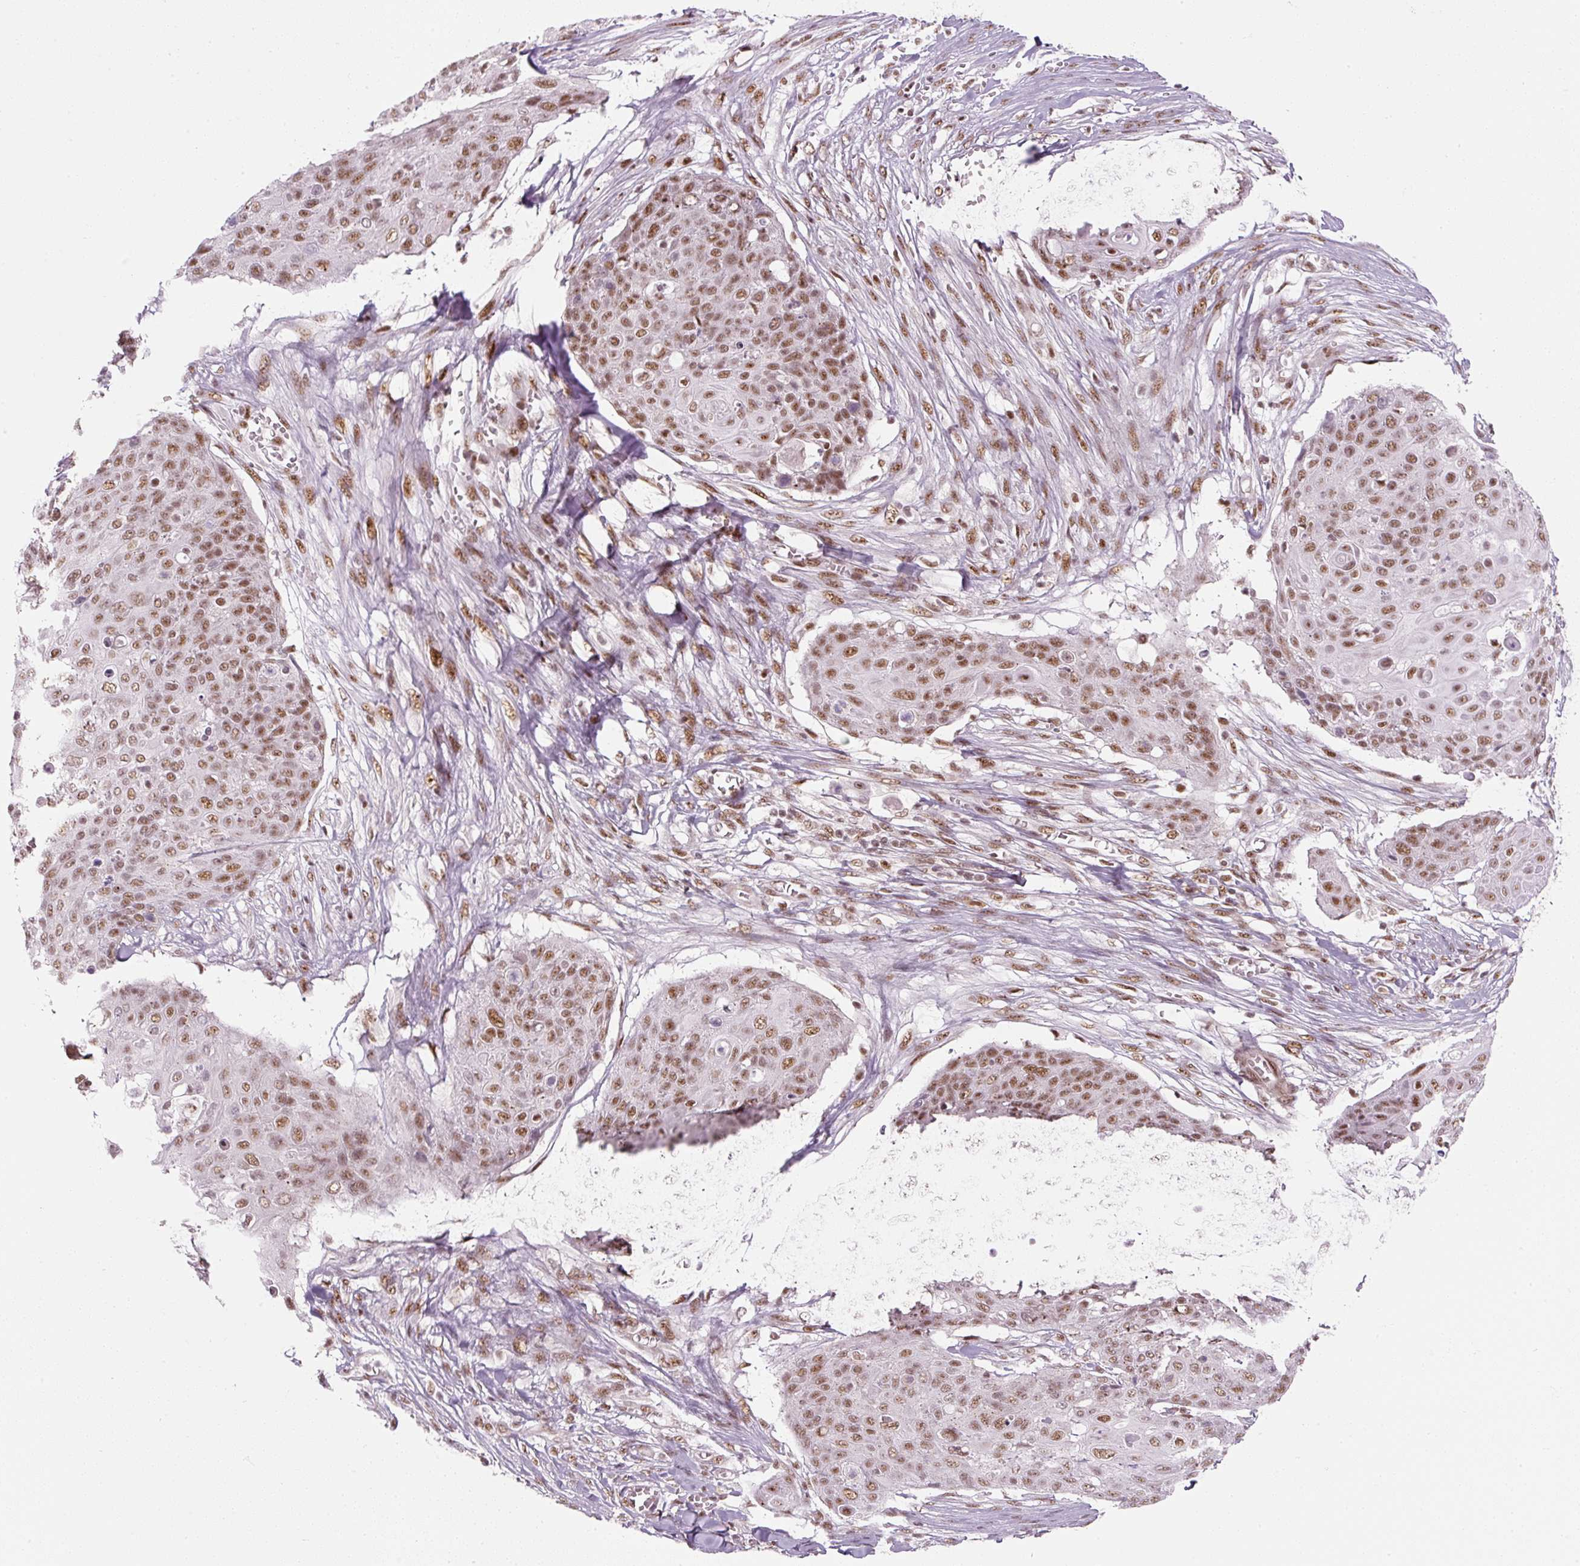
{"staining": {"intensity": "moderate", "quantity": ">75%", "location": "nuclear"}, "tissue": "skin cancer", "cell_type": "Tumor cells", "image_type": "cancer", "snomed": [{"axis": "morphology", "description": "Squamous cell carcinoma, NOS"}, {"axis": "topography", "description": "Skin"}, {"axis": "topography", "description": "Vulva"}], "caption": "IHC histopathology image of neoplastic tissue: human skin cancer stained using immunohistochemistry (IHC) shows medium levels of moderate protein expression localized specifically in the nuclear of tumor cells, appearing as a nuclear brown color.", "gene": "U2AF2", "patient": {"sex": "female", "age": 85}}